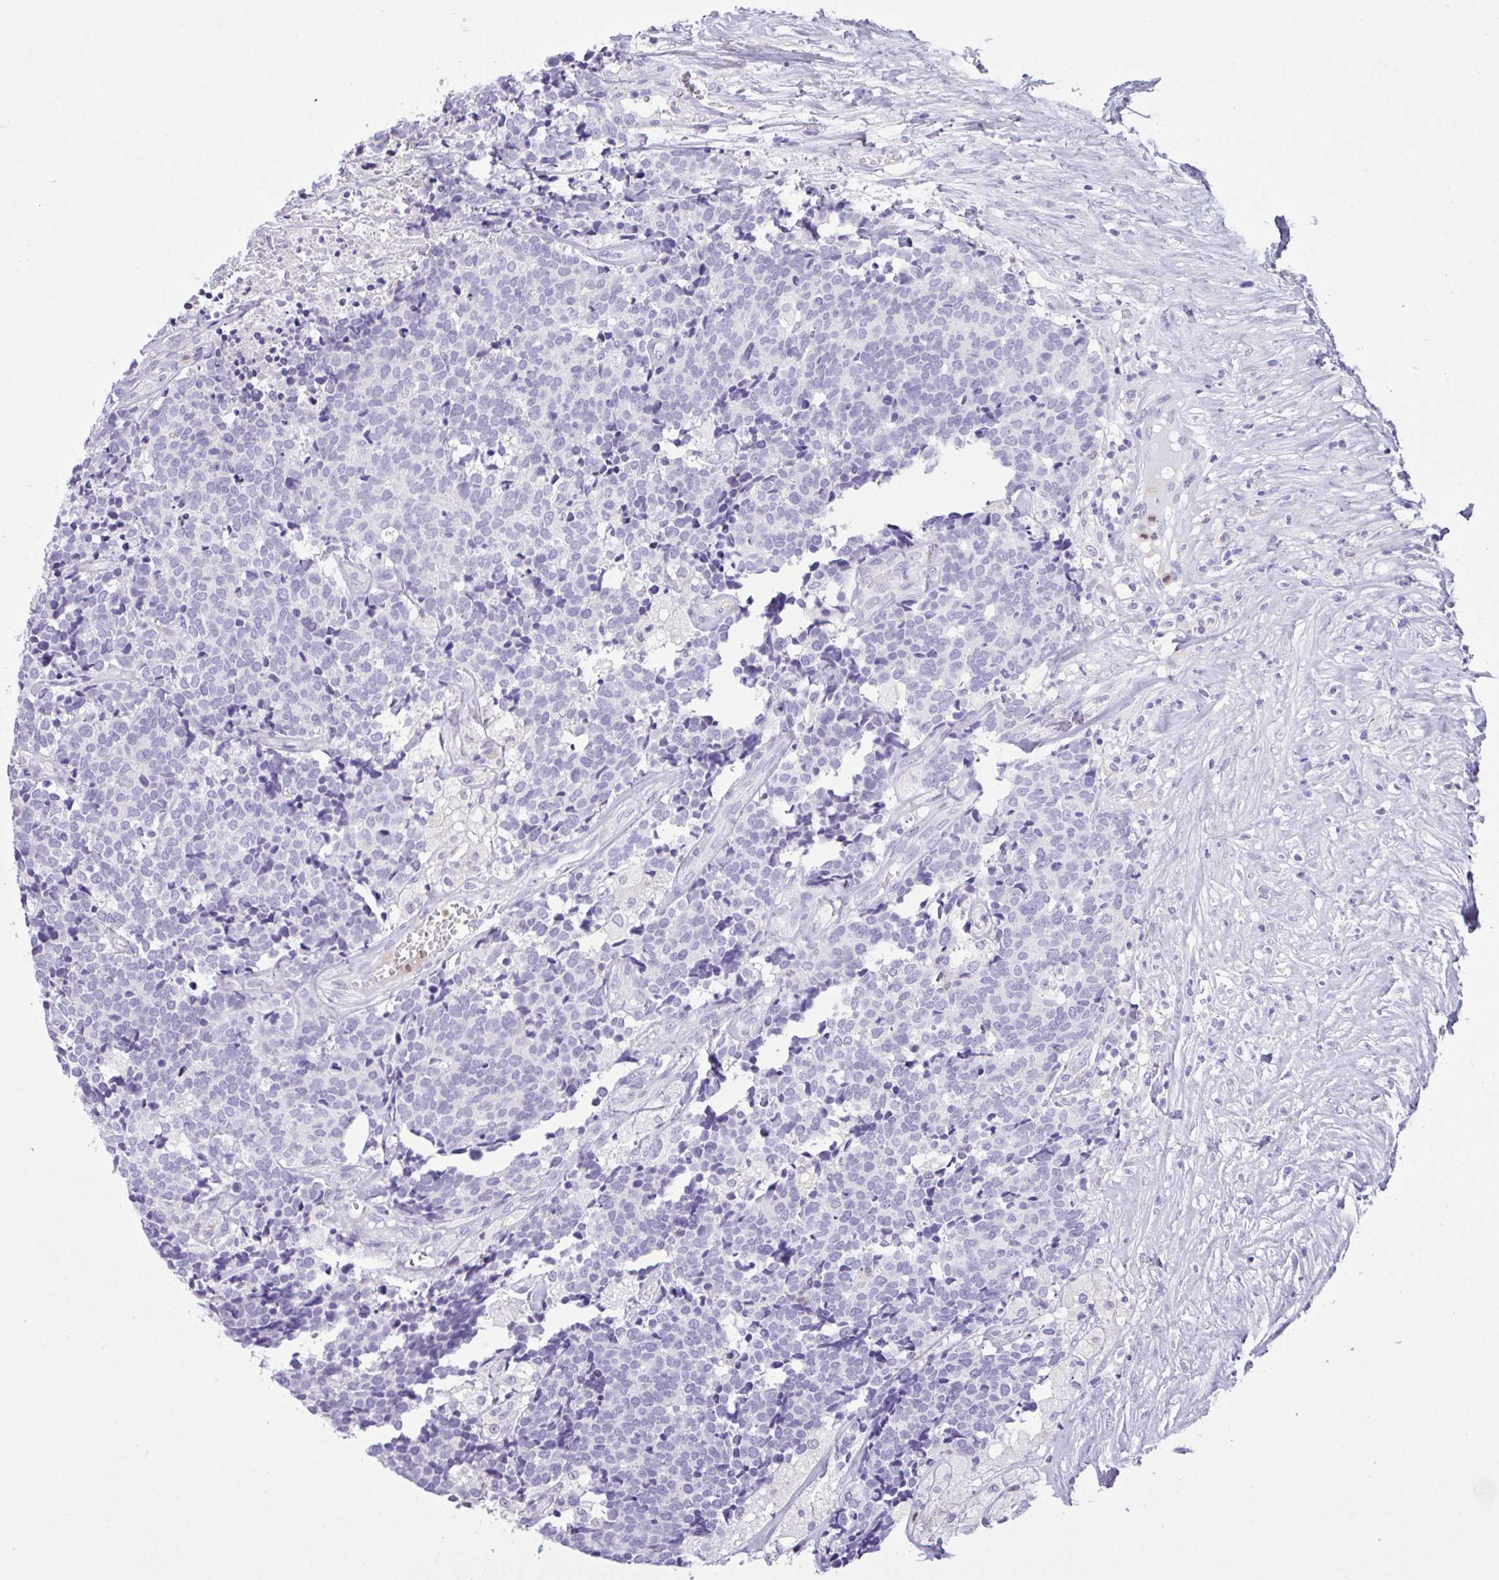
{"staining": {"intensity": "negative", "quantity": "none", "location": "none"}, "tissue": "carcinoid", "cell_type": "Tumor cells", "image_type": "cancer", "snomed": [{"axis": "morphology", "description": "Carcinoid, malignant, NOS"}, {"axis": "topography", "description": "Skin"}], "caption": "This photomicrograph is of malignant carcinoid stained with immunohistochemistry (IHC) to label a protein in brown with the nuclei are counter-stained blue. There is no staining in tumor cells. (Stains: DAB (3,3'-diaminobenzidine) IHC with hematoxylin counter stain, Microscopy: brightfield microscopy at high magnification).", "gene": "NCF1", "patient": {"sex": "female", "age": 79}}